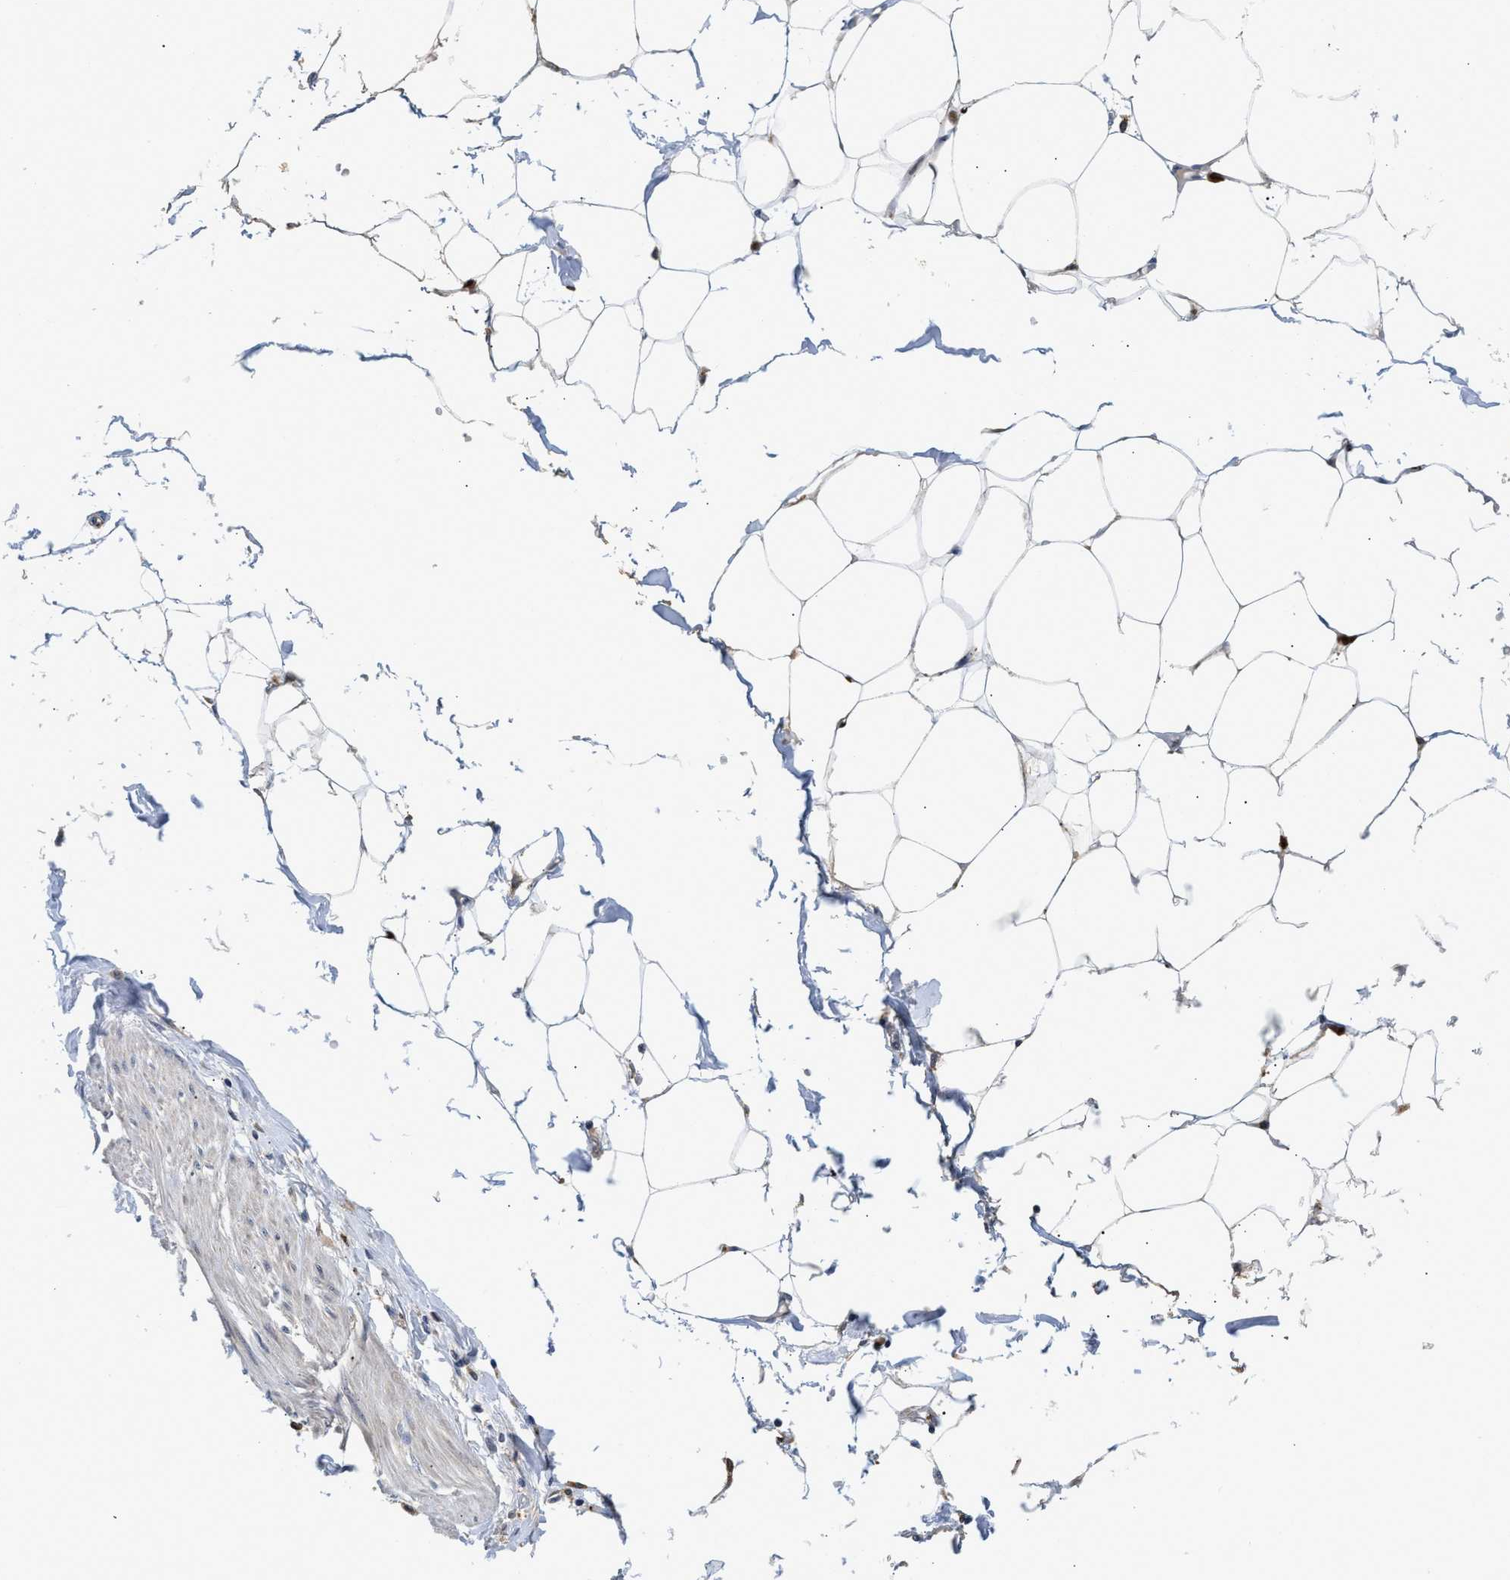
{"staining": {"intensity": "moderate", "quantity": "<25%", "location": "cytoplasmic/membranous"}, "tissue": "adipose tissue", "cell_type": "Adipocytes", "image_type": "normal", "snomed": [{"axis": "morphology", "description": "Normal tissue, NOS"}, {"axis": "morphology", "description": "Adenocarcinoma, NOS"}, {"axis": "topography", "description": "Colon"}, {"axis": "topography", "description": "Peripheral nerve tissue"}], "caption": "The image reveals a brown stain indicating the presence of a protein in the cytoplasmic/membranous of adipocytes in adipose tissue. (Stains: DAB (3,3'-diaminobenzidine) in brown, nuclei in blue, Microscopy: brightfield microscopy at high magnification).", "gene": "PPM1L", "patient": {"sex": "male", "age": 14}}